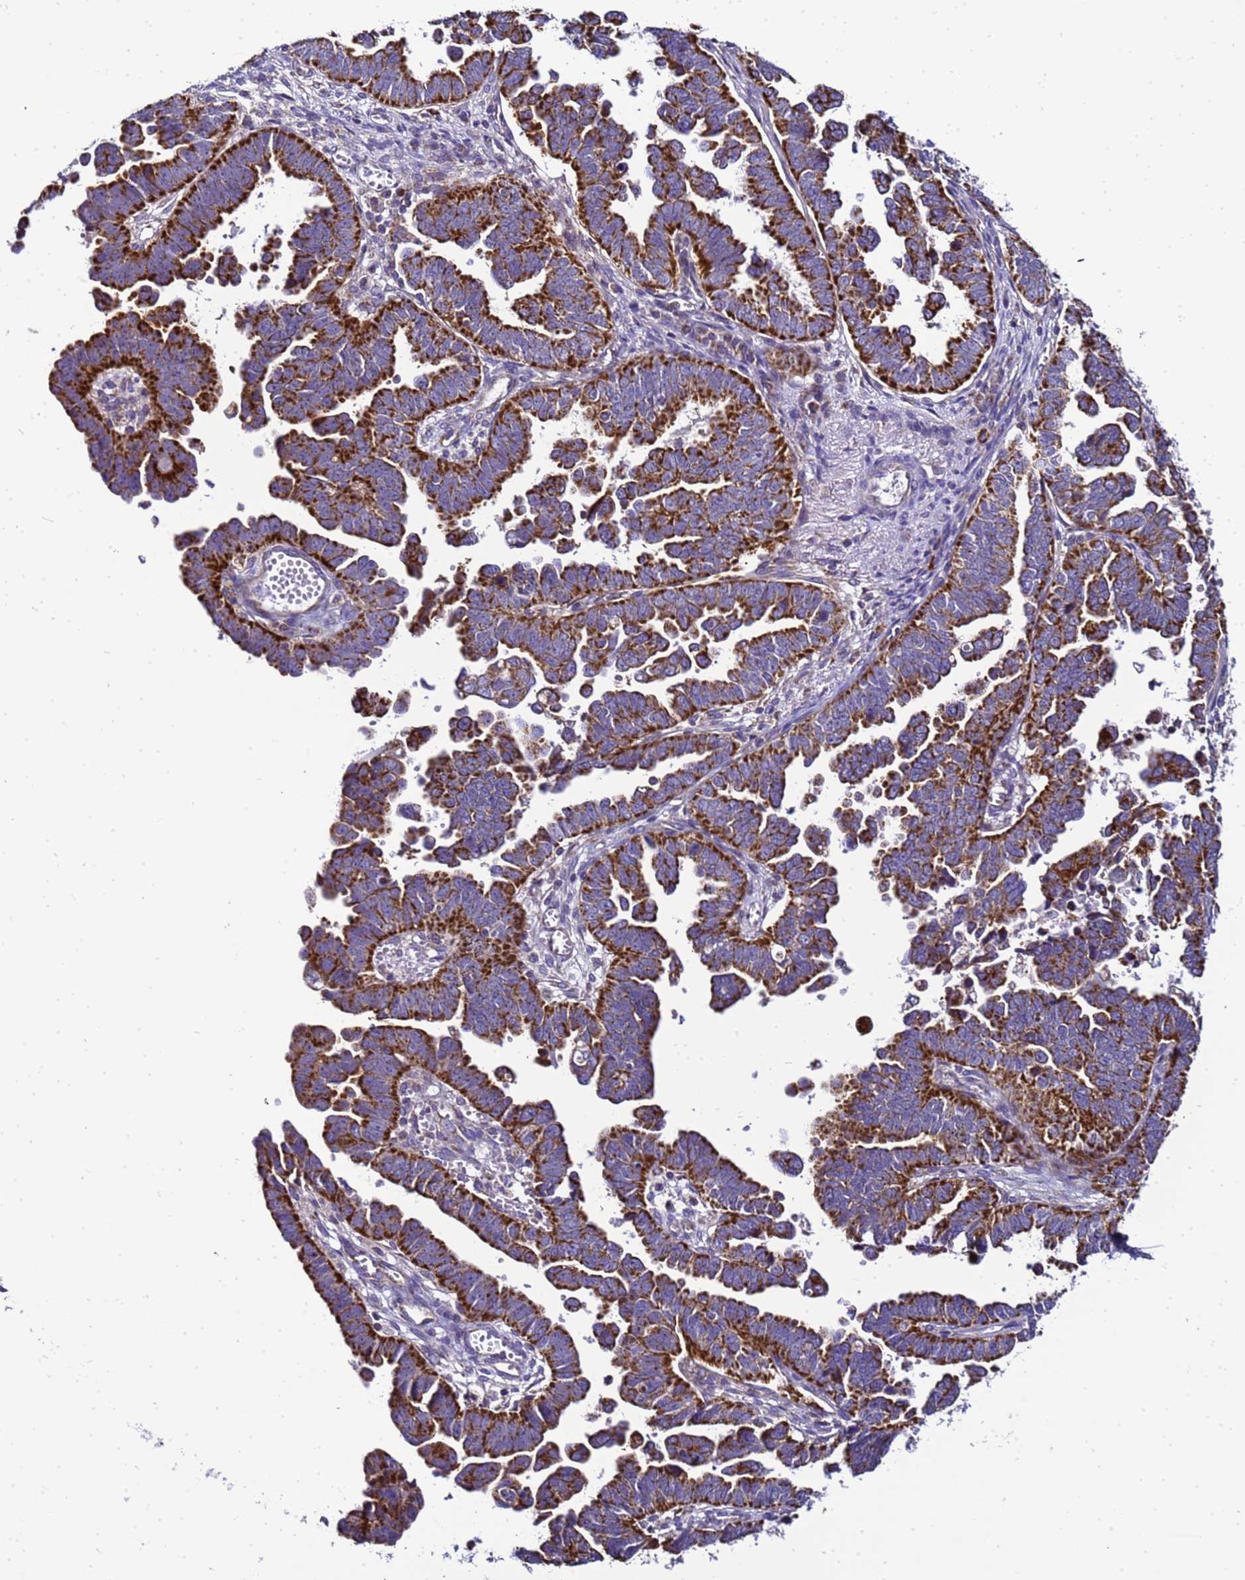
{"staining": {"intensity": "strong", "quantity": ">75%", "location": "cytoplasmic/membranous"}, "tissue": "endometrial cancer", "cell_type": "Tumor cells", "image_type": "cancer", "snomed": [{"axis": "morphology", "description": "Adenocarcinoma, NOS"}, {"axis": "topography", "description": "Endometrium"}], "caption": "IHC image of neoplastic tissue: human endometrial adenocarcinoma stained using IHC shows high levels of strong protein expression localized specifically in the cytoplasmic/membranous of tumor cells, appearing as a cytoplasmic/membranous brown color.", "gene": "HIGD2A", "patient": {"sex": "female", "age": 75}}